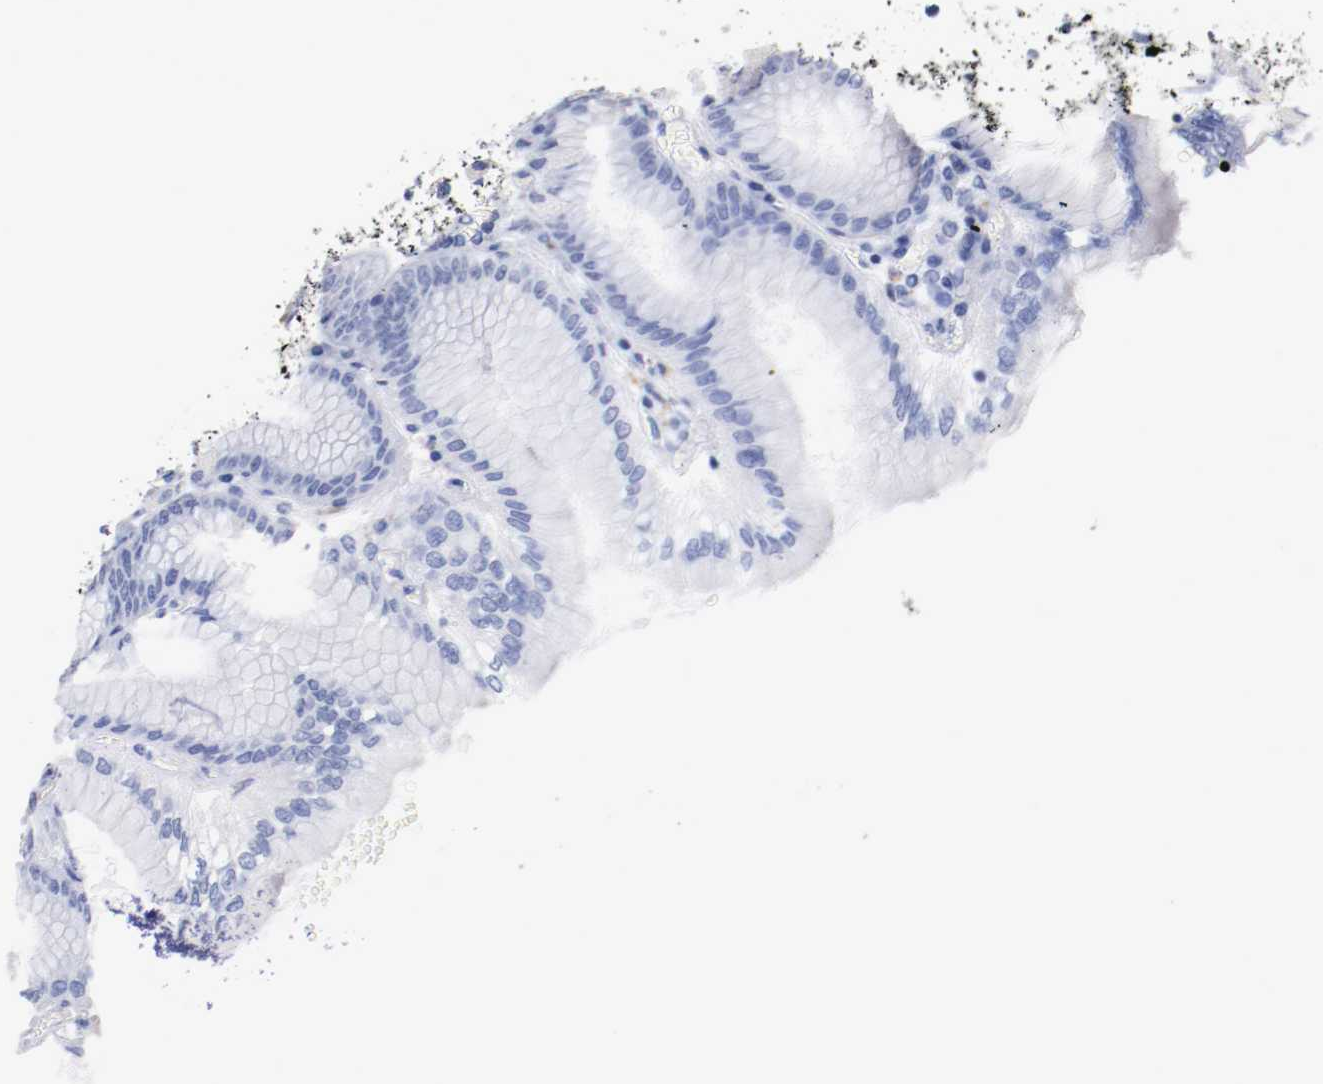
{"staining": {"intensity": "negative", "quantity": "none", "location": "none"}, "tissue": "stomach", "cell_type": "Glandular cells", "image_type": "normal", "snomed": [{"axis": "morphology", "description": "Normal tissue, NOS"}, {"axis": "topography", "description": "Stomach, upper"}], "caption": "Immunohistochemical staining of normal stomach displays no significant positivity in glandular cells.", "gene": "FGFBP1", "patient": {"sex": "female", "age": 56}}